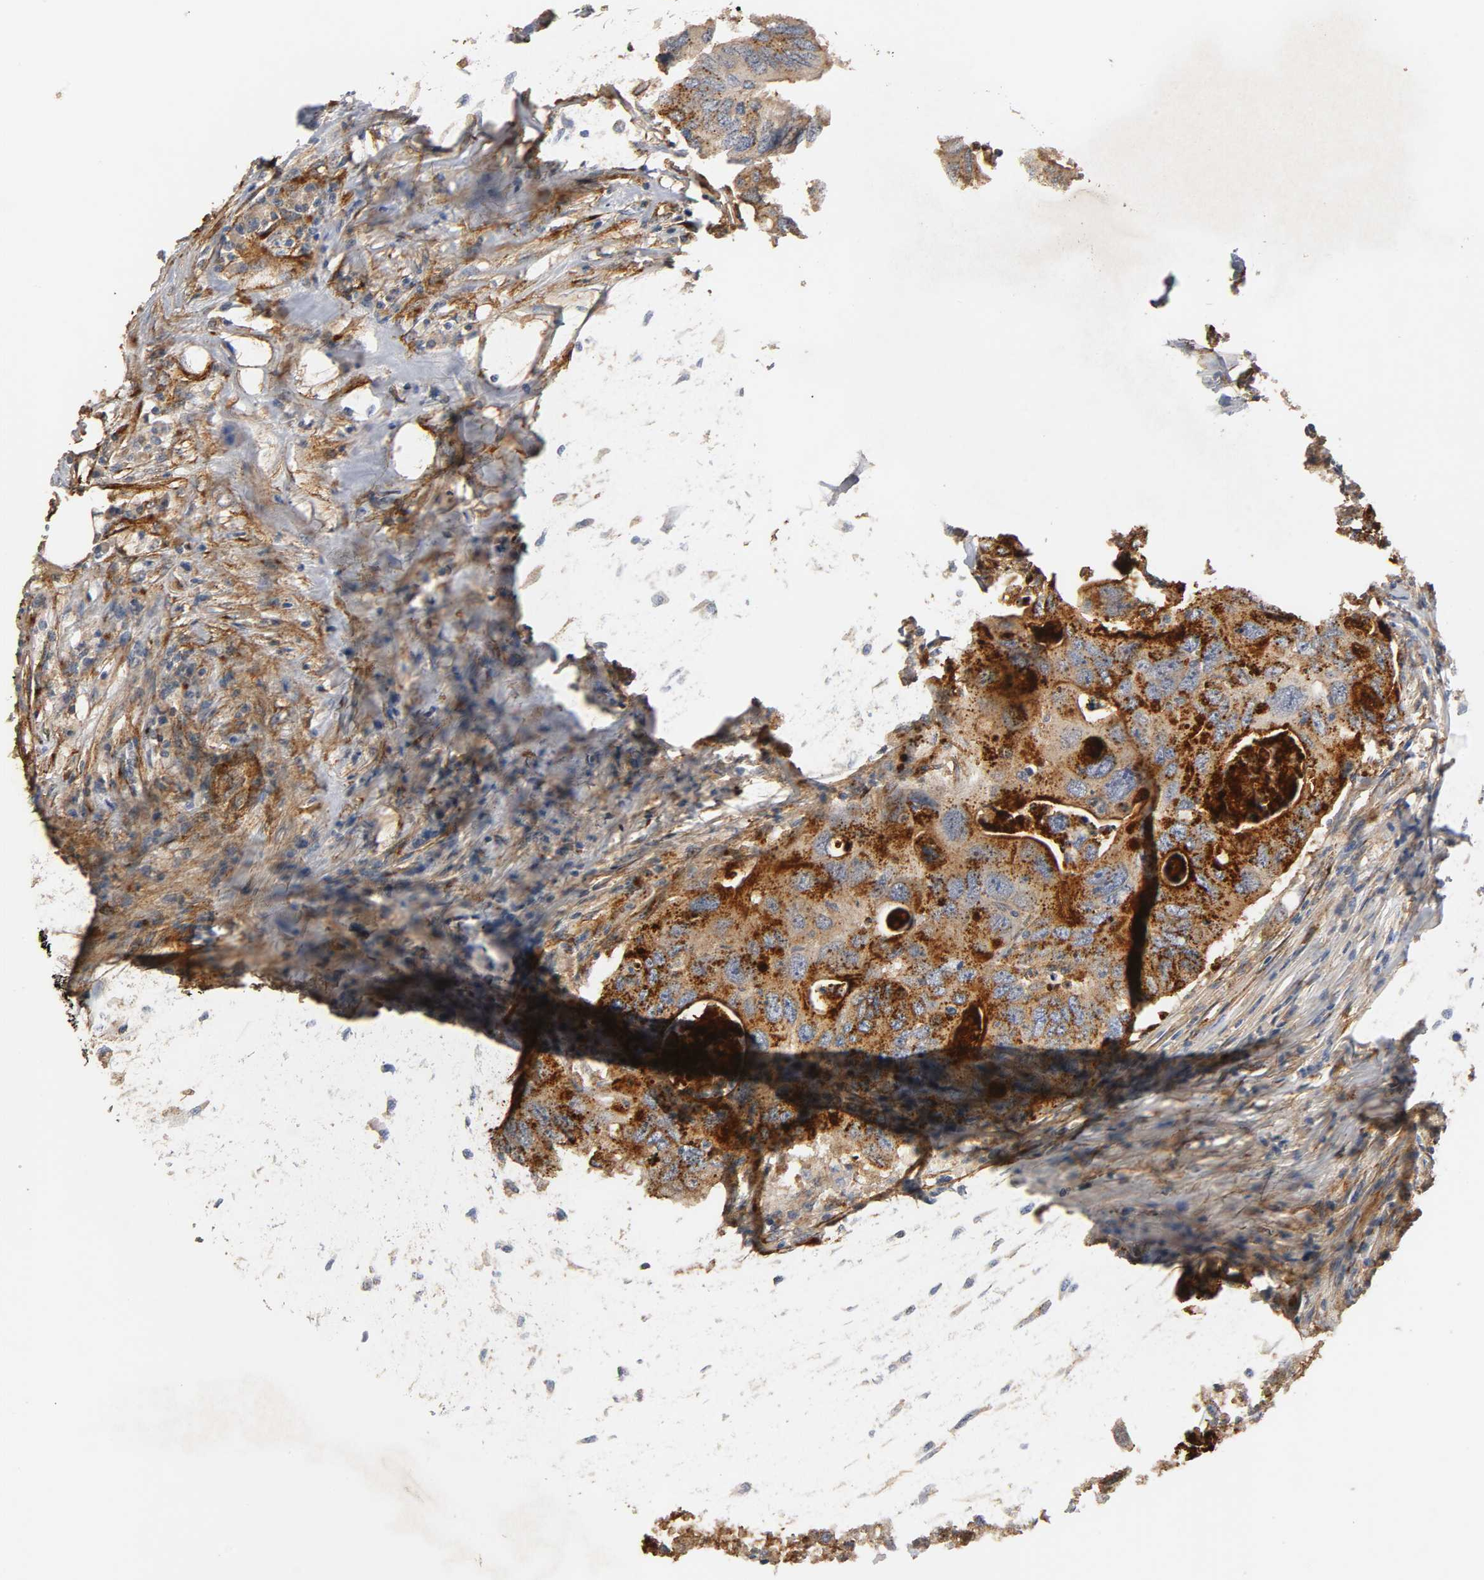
{"staining": {"intensity": "moderate", "quantity": "25%-75%", "location": "cytoplasmic/membranous"}, "tissue": "colorectal cancer", "cell_type": "Tumor cells", "image_type": "cancer", "snomed": [{"axis": "morphology", "description": "Adenocarcinoma, NOS"}, {"axis": "topography", "description": "Colon"}], "caption": "Colorectal cancer stained for a protein (brown) exhibits moderate cytoplasmic/membranous positive expression in approximately 25%-75% of tumor cells.", "gene": "IFITM3", "patient": {"sex": "male", "age": 71}}